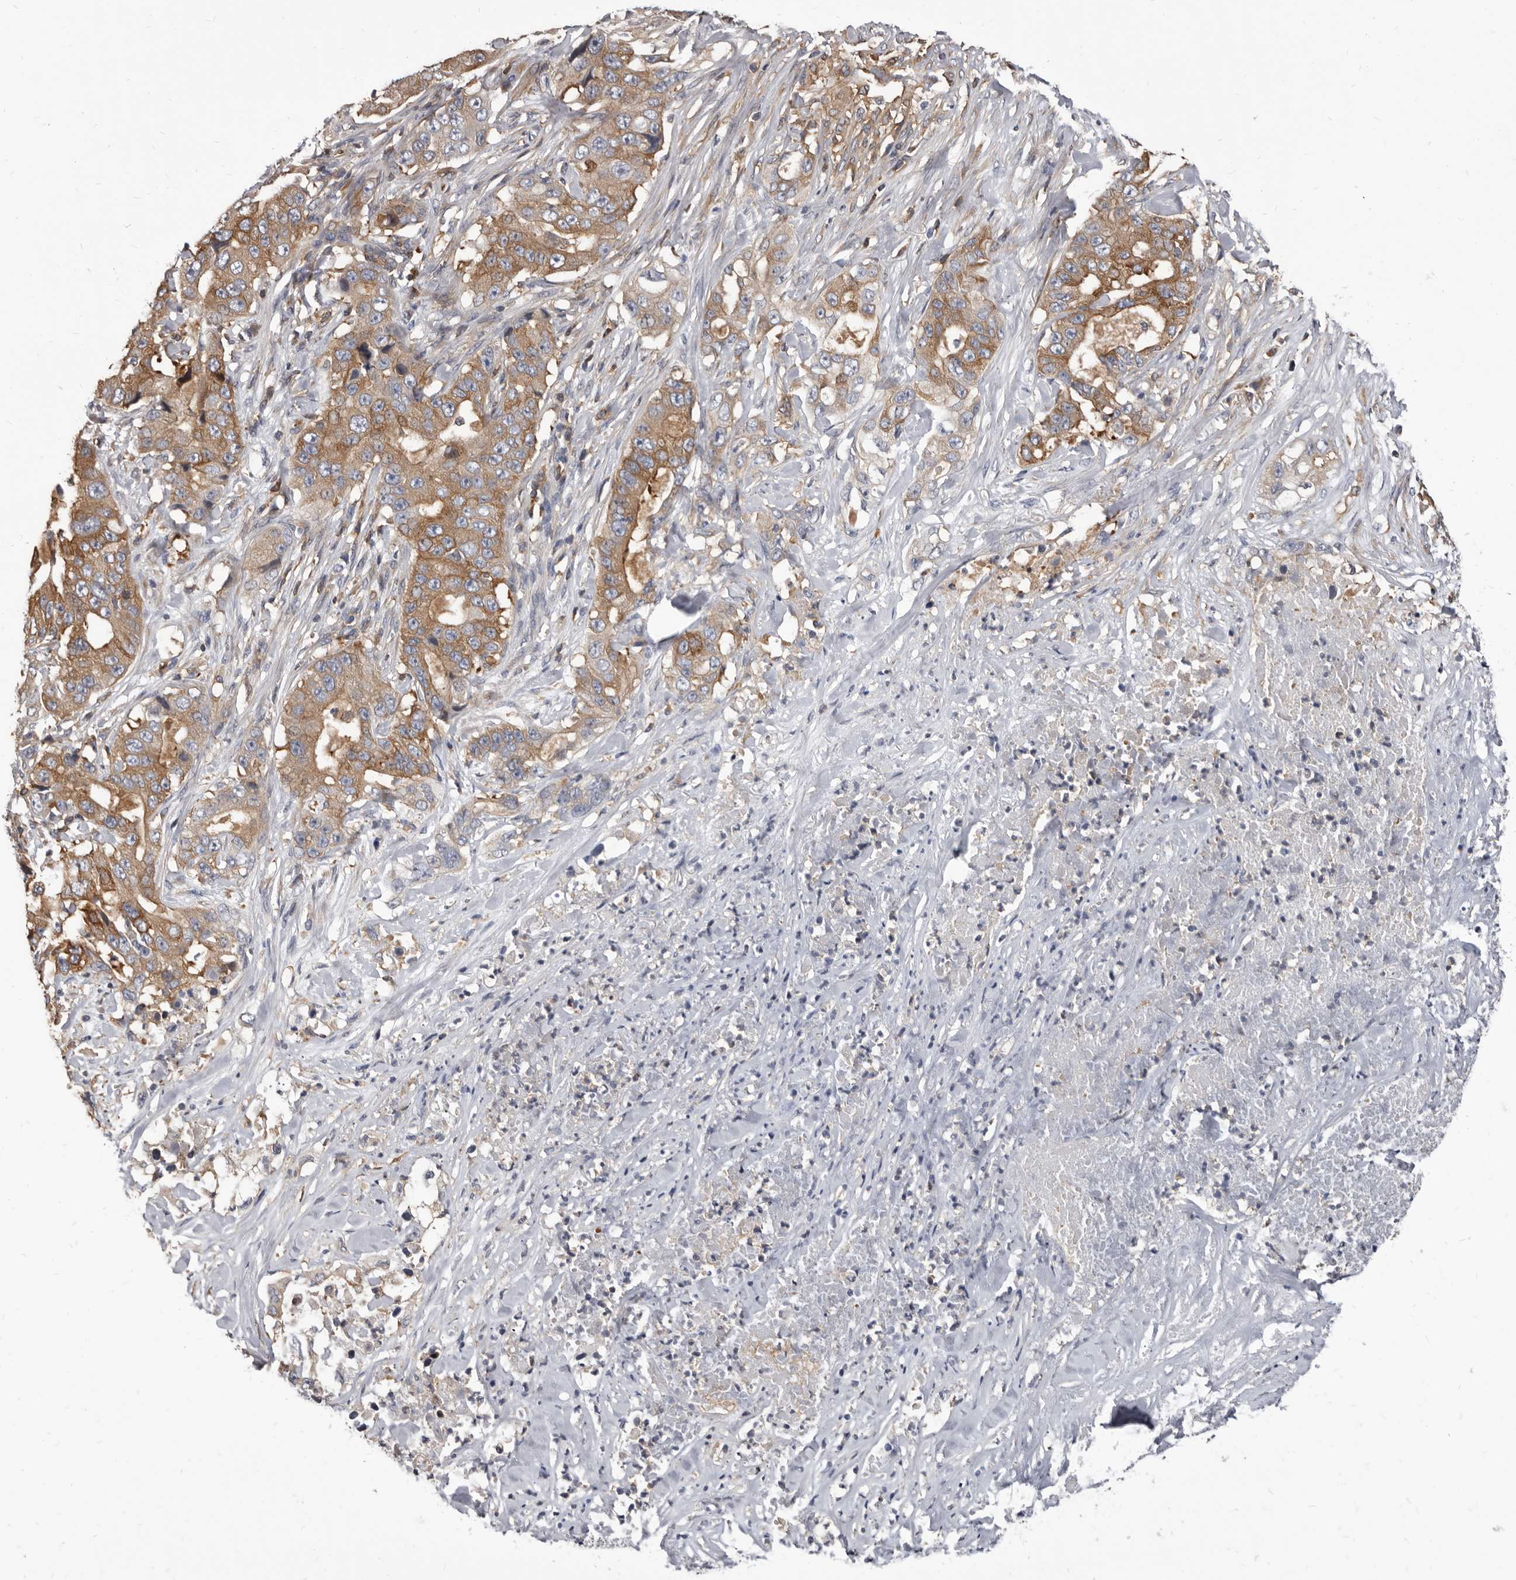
{"staining": {"intensity": "moderate", "quantity": ">75%", "location": "cytoplasmic/membranous"}, "tissue": "lung cancer", "cell_type": "Tumor cells", "image_type": "cancer", "snomed": [{"axis": "morphology", "description": "Adenocarcinoma, NOS"}, {"axis": "topography", "description": "Lung"}], "caption": "Lung cancer (adenocarcinoma) was stained to show a protein in brown. There is medium levels of moderate cytoplasmic/membranous staining in approximately >75% of tumor cells.", "gene": "NIBAN1", "patient": {"sex": "female", "age": 51}}